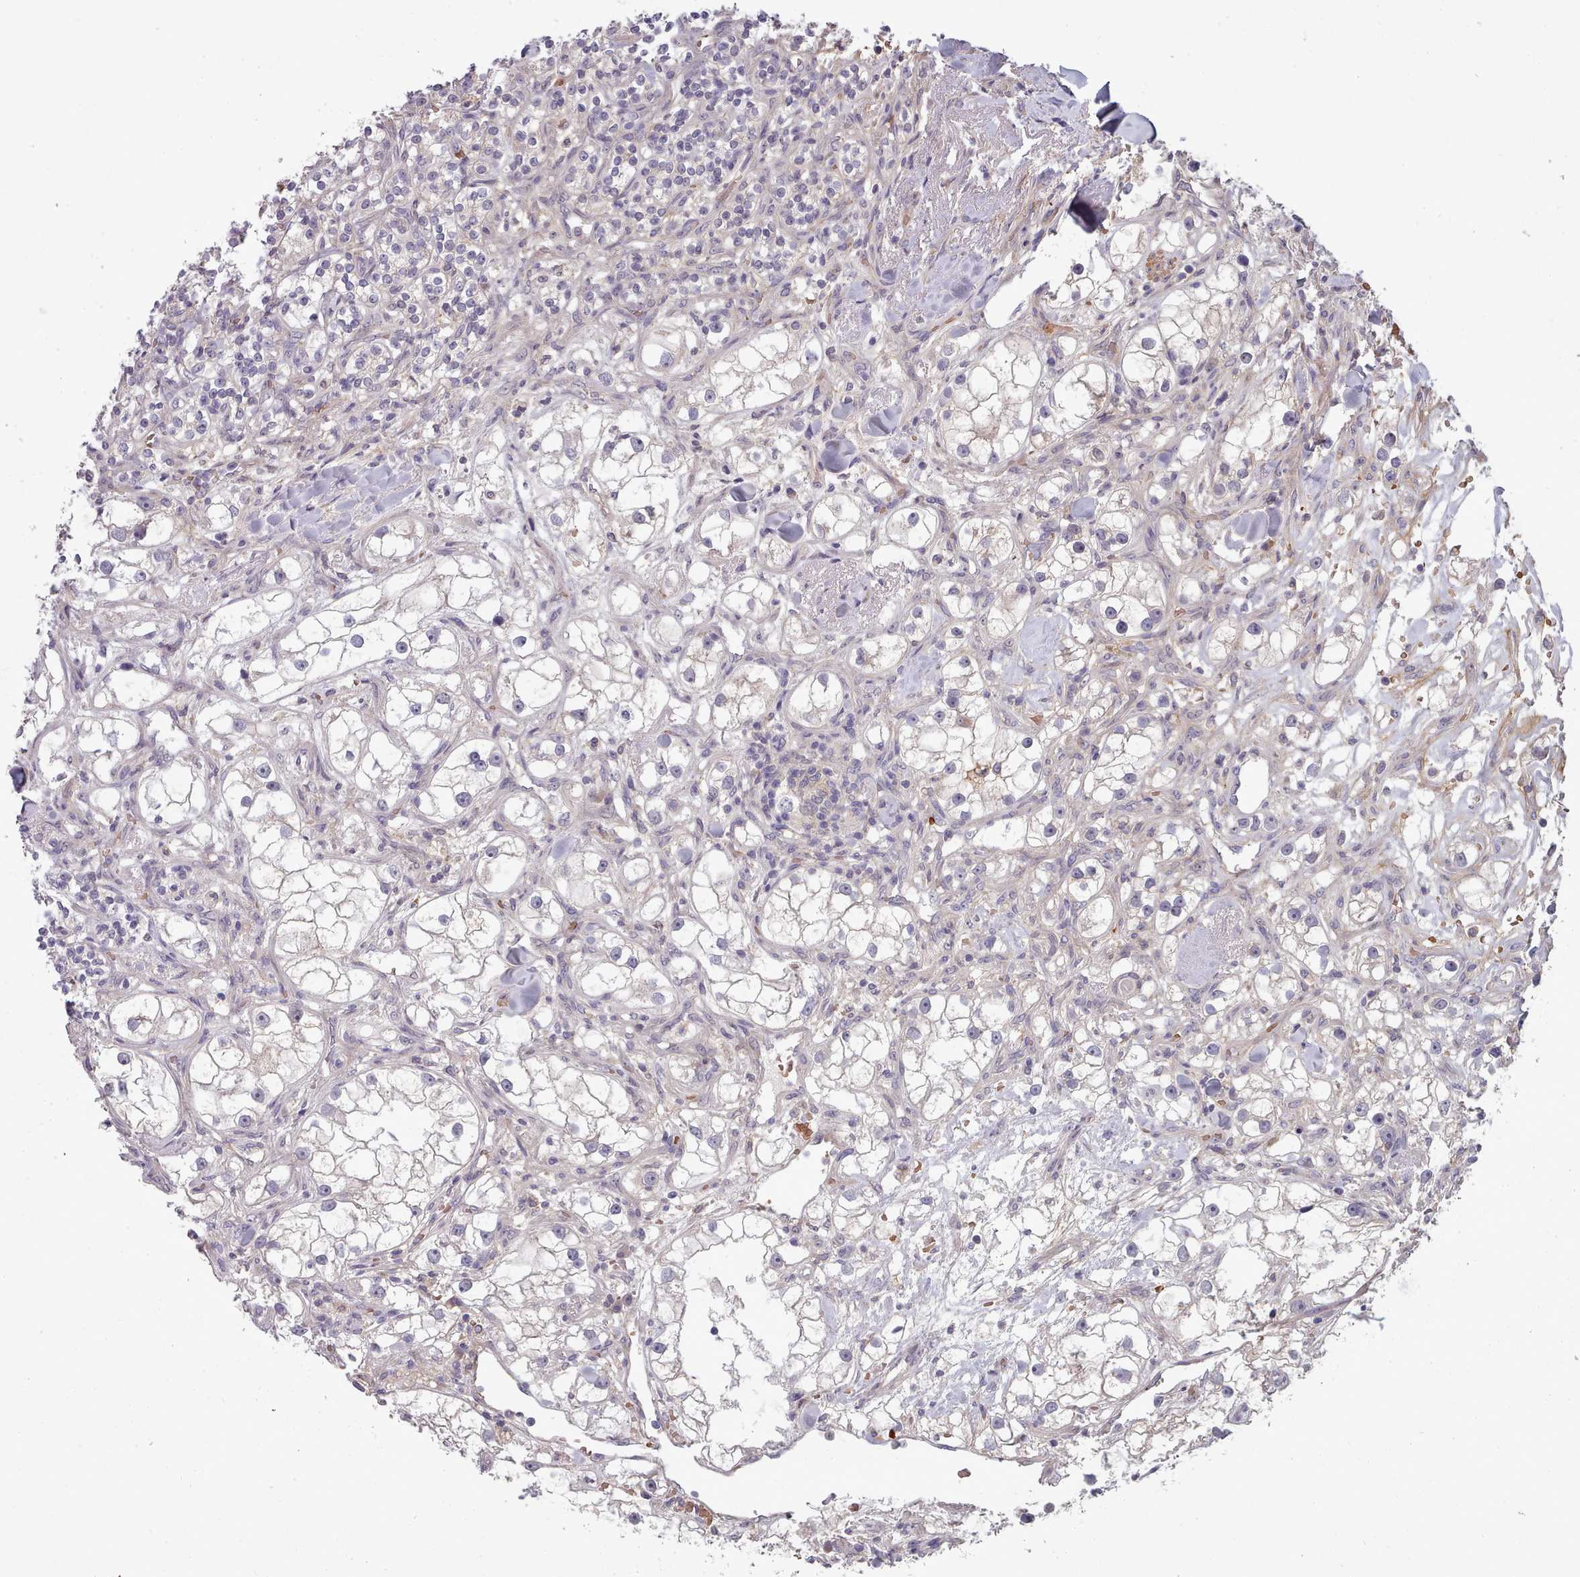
{"staining": {"intensity": "negative", "quantity": "none", "location": "none"}, "tissue": "renal cancer", "cell_type": "Tumor cells", "image_type": "cancer", "snomed": [{"axis": "morphology", "description": "Adenocarcinoma, NOS"}, {"axis": "topography", "description": "Kidney"}], "caption": "DAB immunohistochemical staining of renal cancer exhibits no significant staining in tumor cells. Brightfield microscopy of IHC stained with DAB (brown) and hematoxylin (blue), captured at high magnification.", "gene": "CLNS1A", "patient": {"sex": "male", "age": 77}}